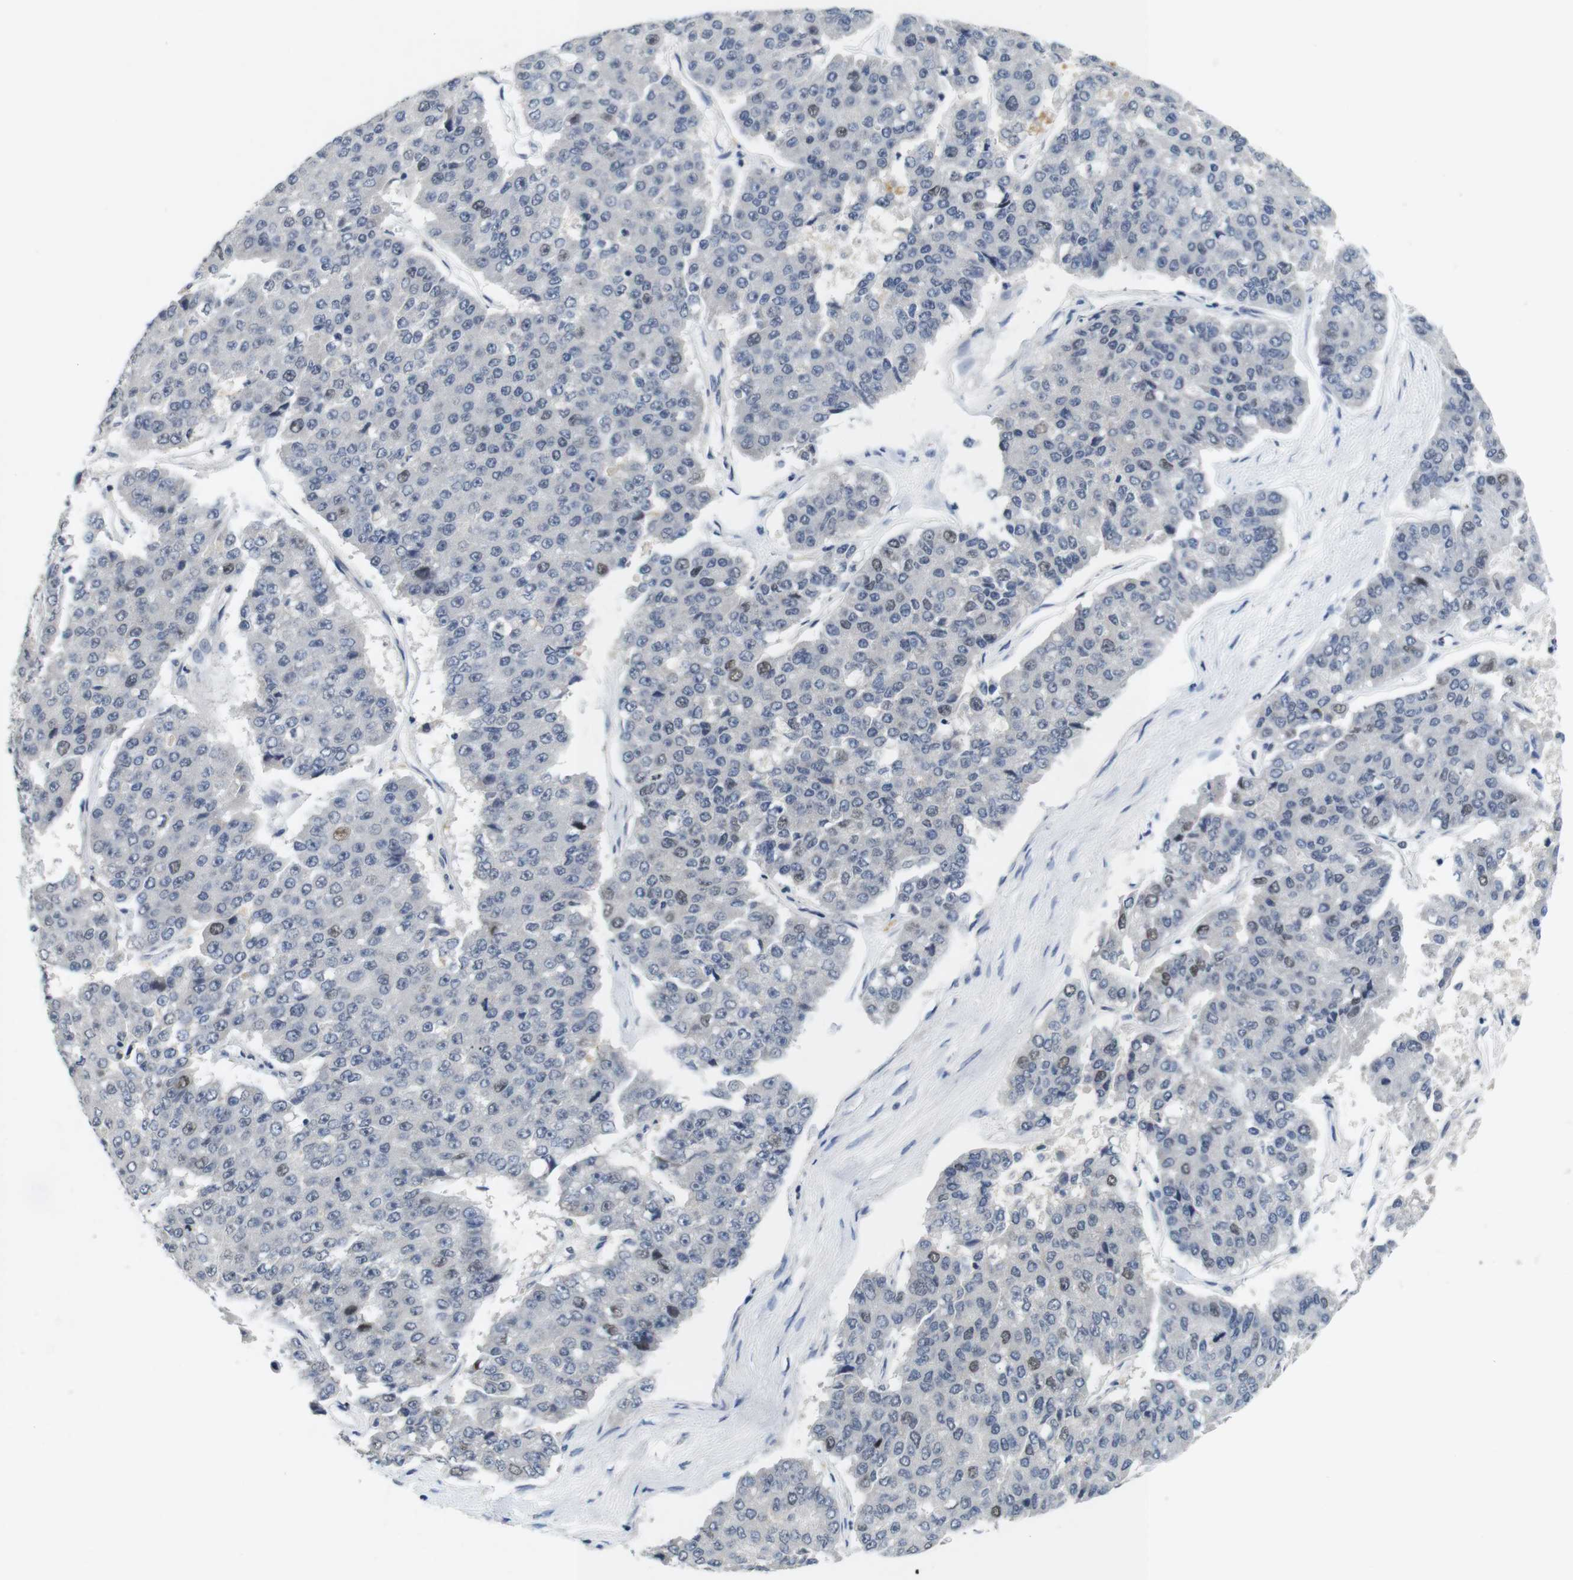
{"staining": {"intensity": "moderate", "quantity": "<25%", "location": "nuclear"}, "tissue": "pancreatic cancer", "cell_type": "Tumor cells", "image_type": "cancer", "snomed": [{"axis": "morphology", "description": "Adenocarcinoma, NOS"}, {"axis": "topography", "description": "Pancreas"}], "caption": "A photomicrograph showing moderate nuclear staining in approximately <25% of tumor cells in adenocarcinoma (pancreatic), as visualized by brown immunohistochemical staining.", "gene": "SKP2", "patient": {"sex": "male", "age": 50}}